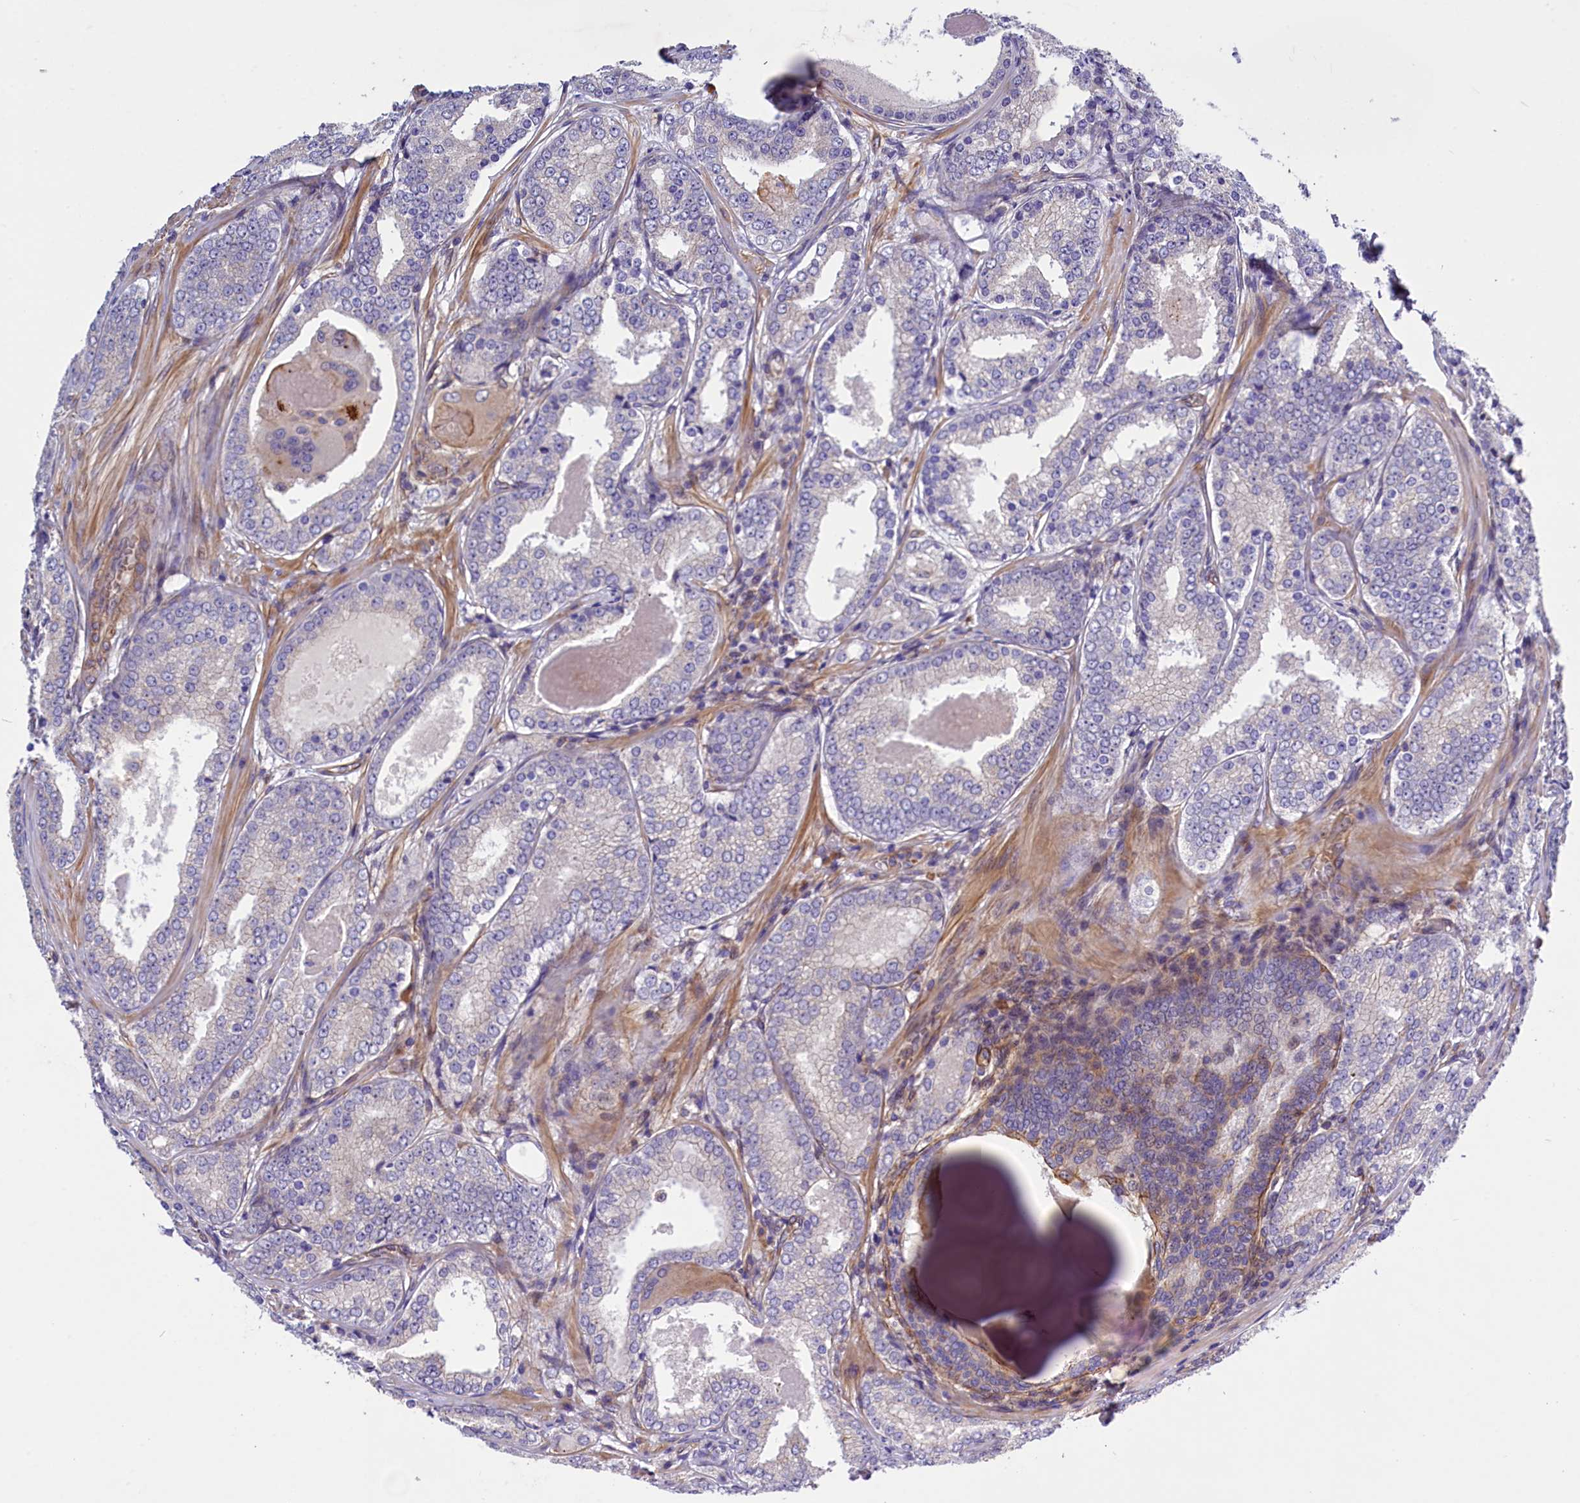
{"staining": {"intensity": "negative", "quantity": "none", "location": "none"}, "tissue": "prostate cancer", "cell_type": "Tumor cells", "image_type": "cancer", "snomed": [{"axis": "morphology", "description": "Adenocarcinoma, Low grade"}, {"axis": "topography", "description": "Prostate"}], "caption": "DAB (3,3'-diaminobenzidine) immunohistochemical staining of human prostate cancer (low-grade adenocarcinoma) displays no significant staining in tumor cells. The staining is performed using DAB (3,3'-diaminobenzidine) brown chromogen with nuclei counter-stained in using hematoxylin.", "gene": "MED20", "patient": {"sex": "male", "age": 68}}